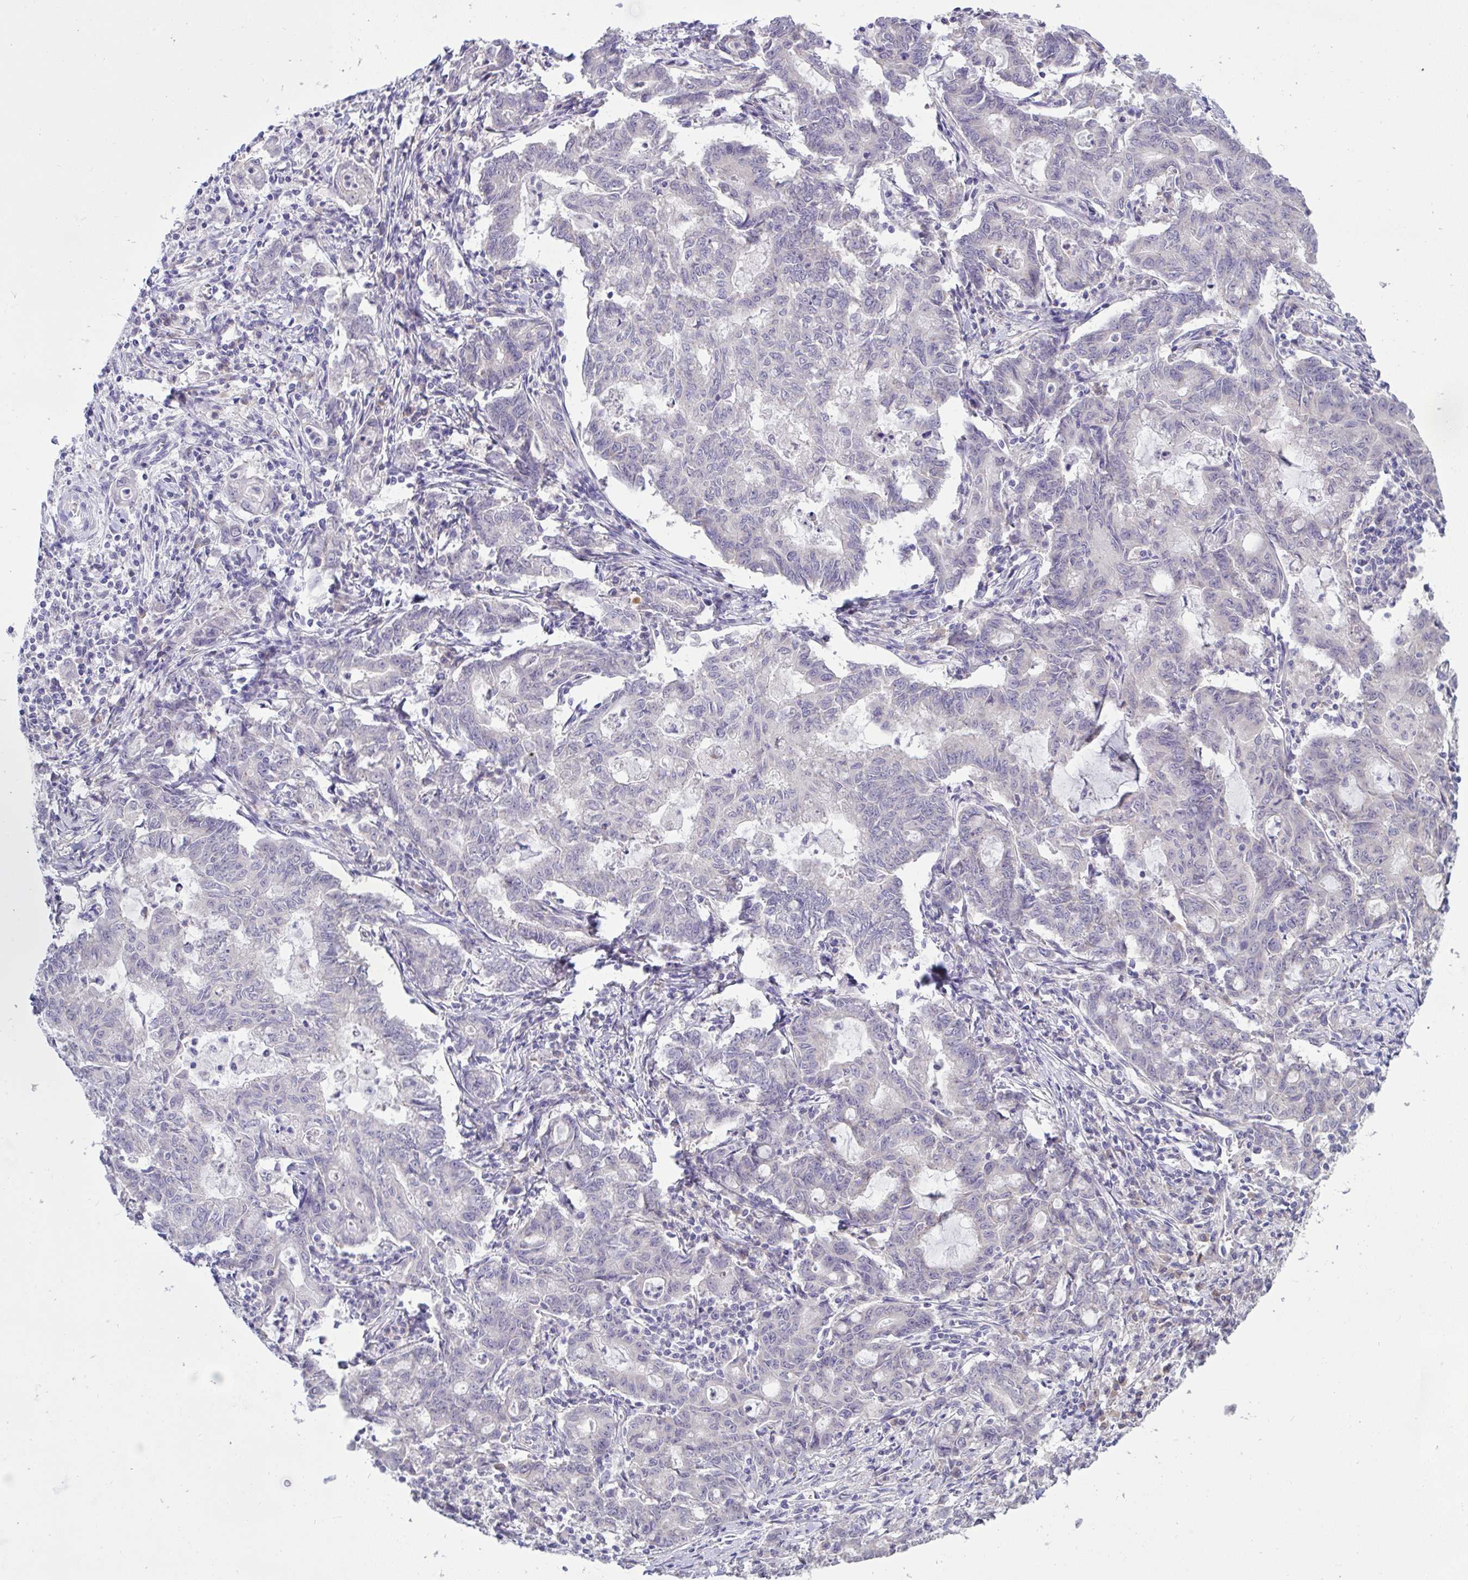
{"staining": {"intensity": "negative", "quantity": "none", "location": "none"}, "tissue": "stomach cancer", "cell_type": "Tumor cells", "image_type": "cancer", "snomed": [{"axis": "morphology", "description": "Adenocarcinoma, NOS"}, {"axis": "topography", "description": "Stomach, upper"}], "caption": "IHC image of human adenocarcinoma (stomach) stained for a protein (brown), which reveals no positivity in tumor cells.", "gene": "TMEM41A", "patient": {"sex": "female", "age": 79}}